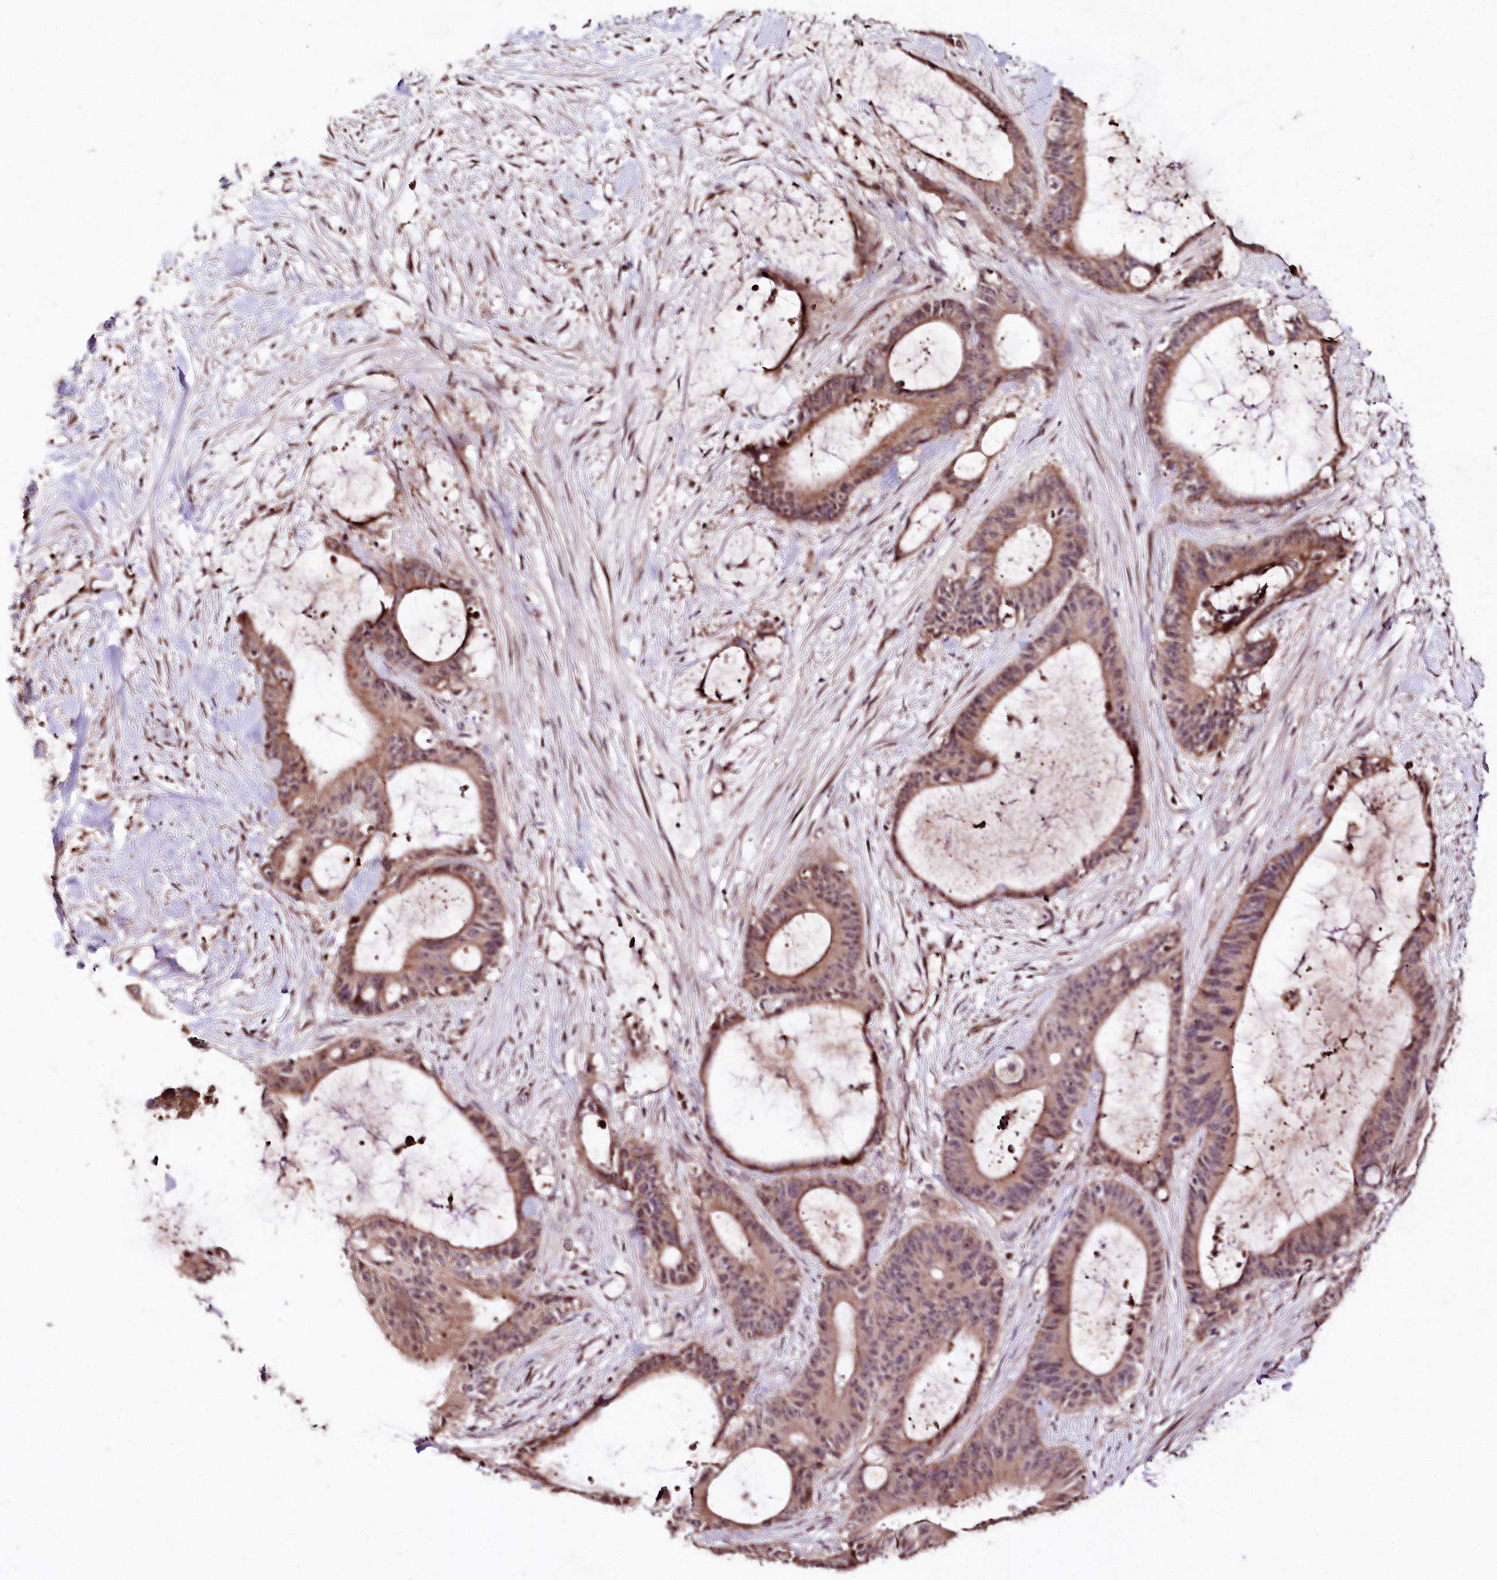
{"staining": {"intensity": "moderate", "quantity": ">75%", "location": "cytoplasmic/membranous"}, "tissue": "liver cancer", "cell_type": "Tumor cells", "image_type": "cancer", "snomed": [{"axis": "morphology", "description": "Normal tissue, NOS"}, {"axis": "morphology", "description": "Cholangiocarcinoma"}, {"axis": "topography", "description": "Liver"}, {"axis": "topography", "description": "Peripheral nerve tissue"}], "caption": "There is medium levels of moderate cytoplasmic/membranous positivity in tumor cells of liver cholangiocarcinoma, as demonstrated by immunohistochemical staining (brown color).", "gene": "DMP1", "patient": {"sex": "female", "age": 73}}